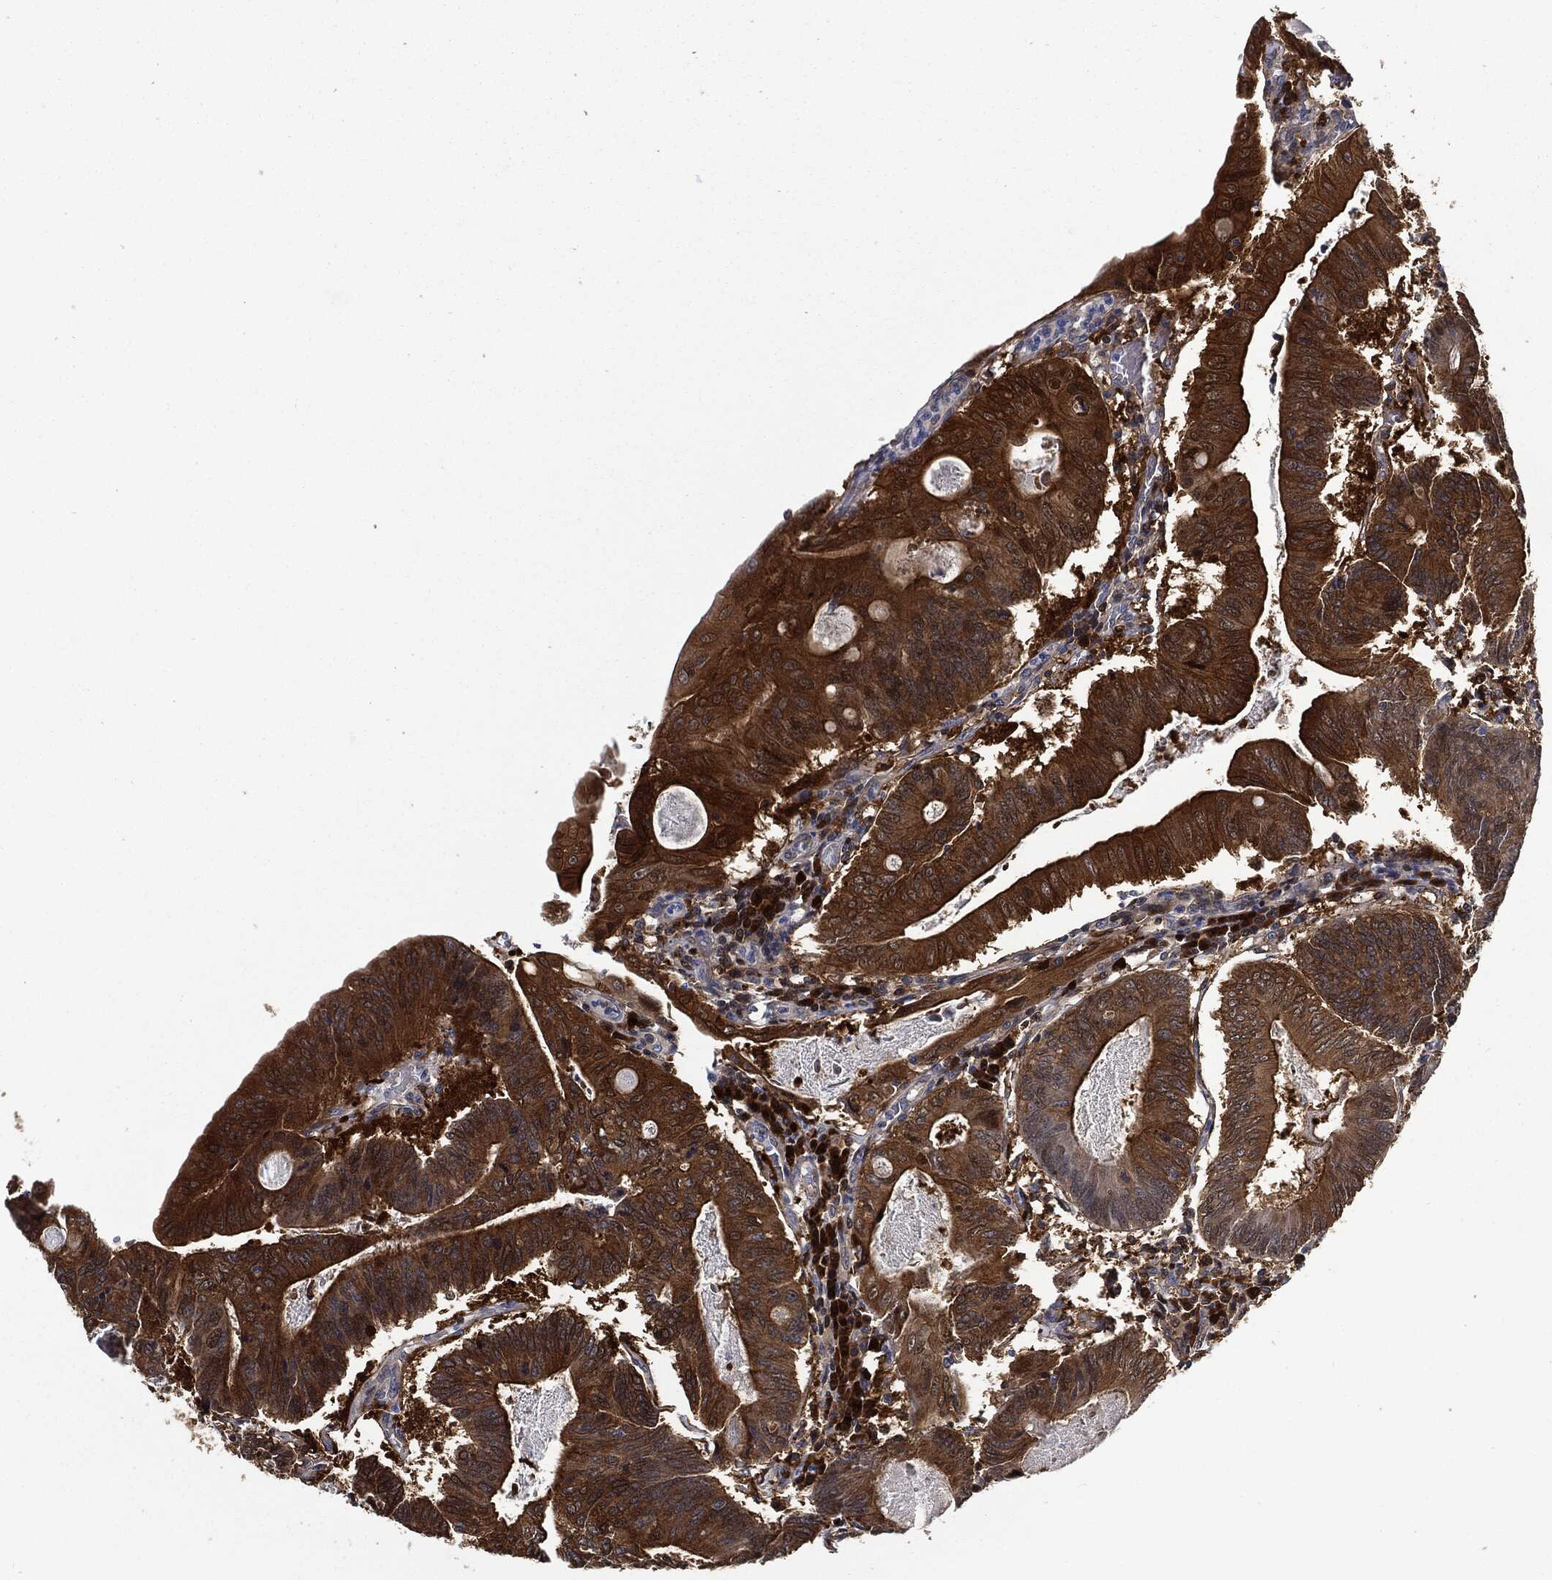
{"staining": {"intensity": "strong", "quantity": ">75%", "location": "cytoplasmic/membranous"}, "tissue": "colorectal cancer", "cell_type": "Tumor cells", "image_type": "cancer", "snomed": [{"axis": "morphology", "description": "Adenocarcinoma, NOS"}, {"axis": "topography", "description": "Colon"}], "caption": "Immunohistochemistry micrograph of adenocarcinoma (colorectal) stained for a protein (brown), which displays high levels of strong cytoplasmic/membranous positivity in about >75% of tumor cells.", "gene": "PRDX2", "patient": {"sex": "female", "age": 70}}